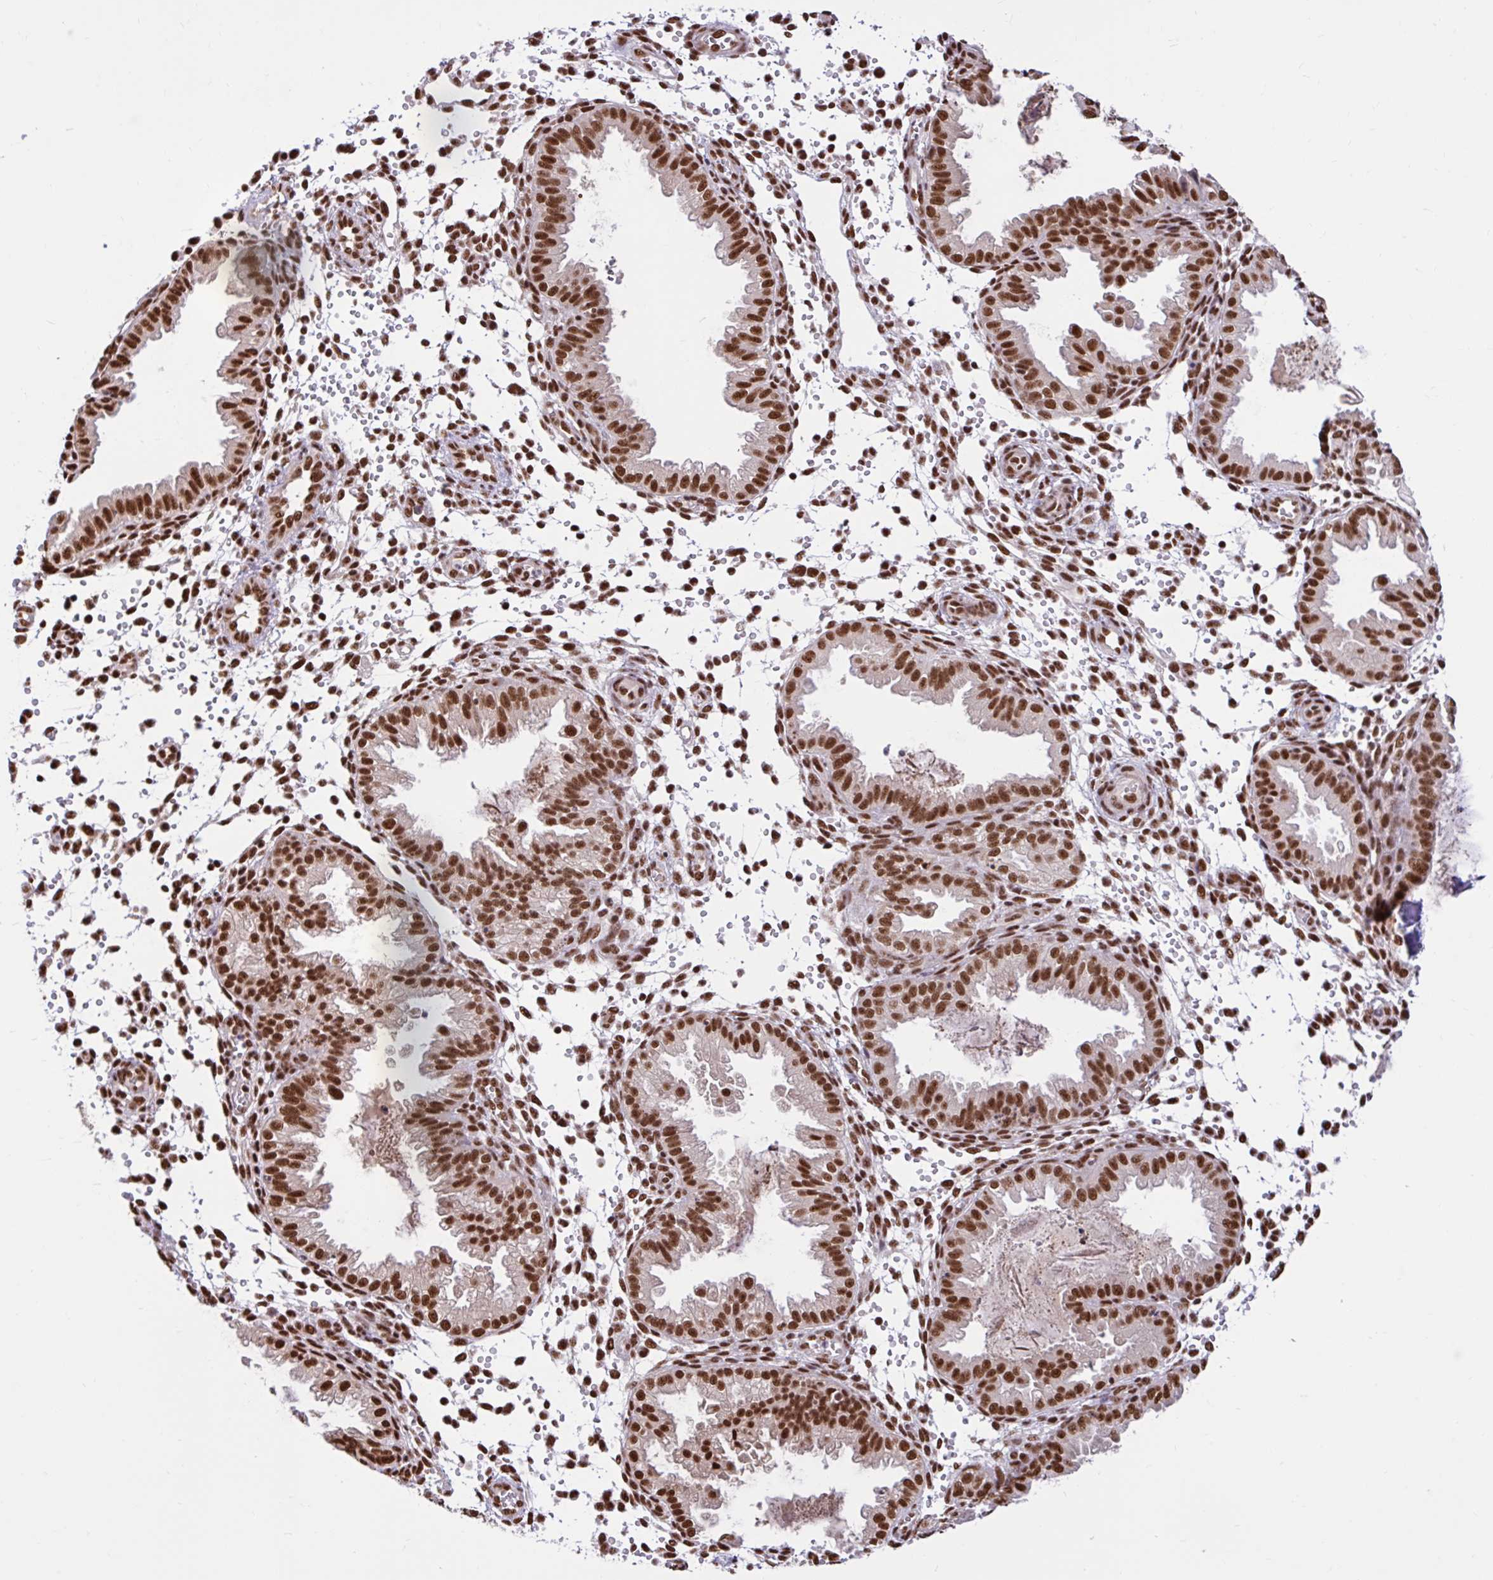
{"staining": {"intensity": "strong", "quantity": ">75%", "location": "nuclear"}, "tissue": "endometrium", "cell_type": "Cells in endometrial stroma", "image_type": "normal", "snomed": [{"axis": "morphology", "description": "Normal tissue, NOS"}, {"axis": "topography", "description": "Endometrium"}], "caption": "Protein staining by IHC demonstrates strong nuclear staining in approximately >75% of cells in endometrial stroma in unremarkable endometrium.", "gene": "ABCA9", "patient": {"sex": "female", "age": 33}}